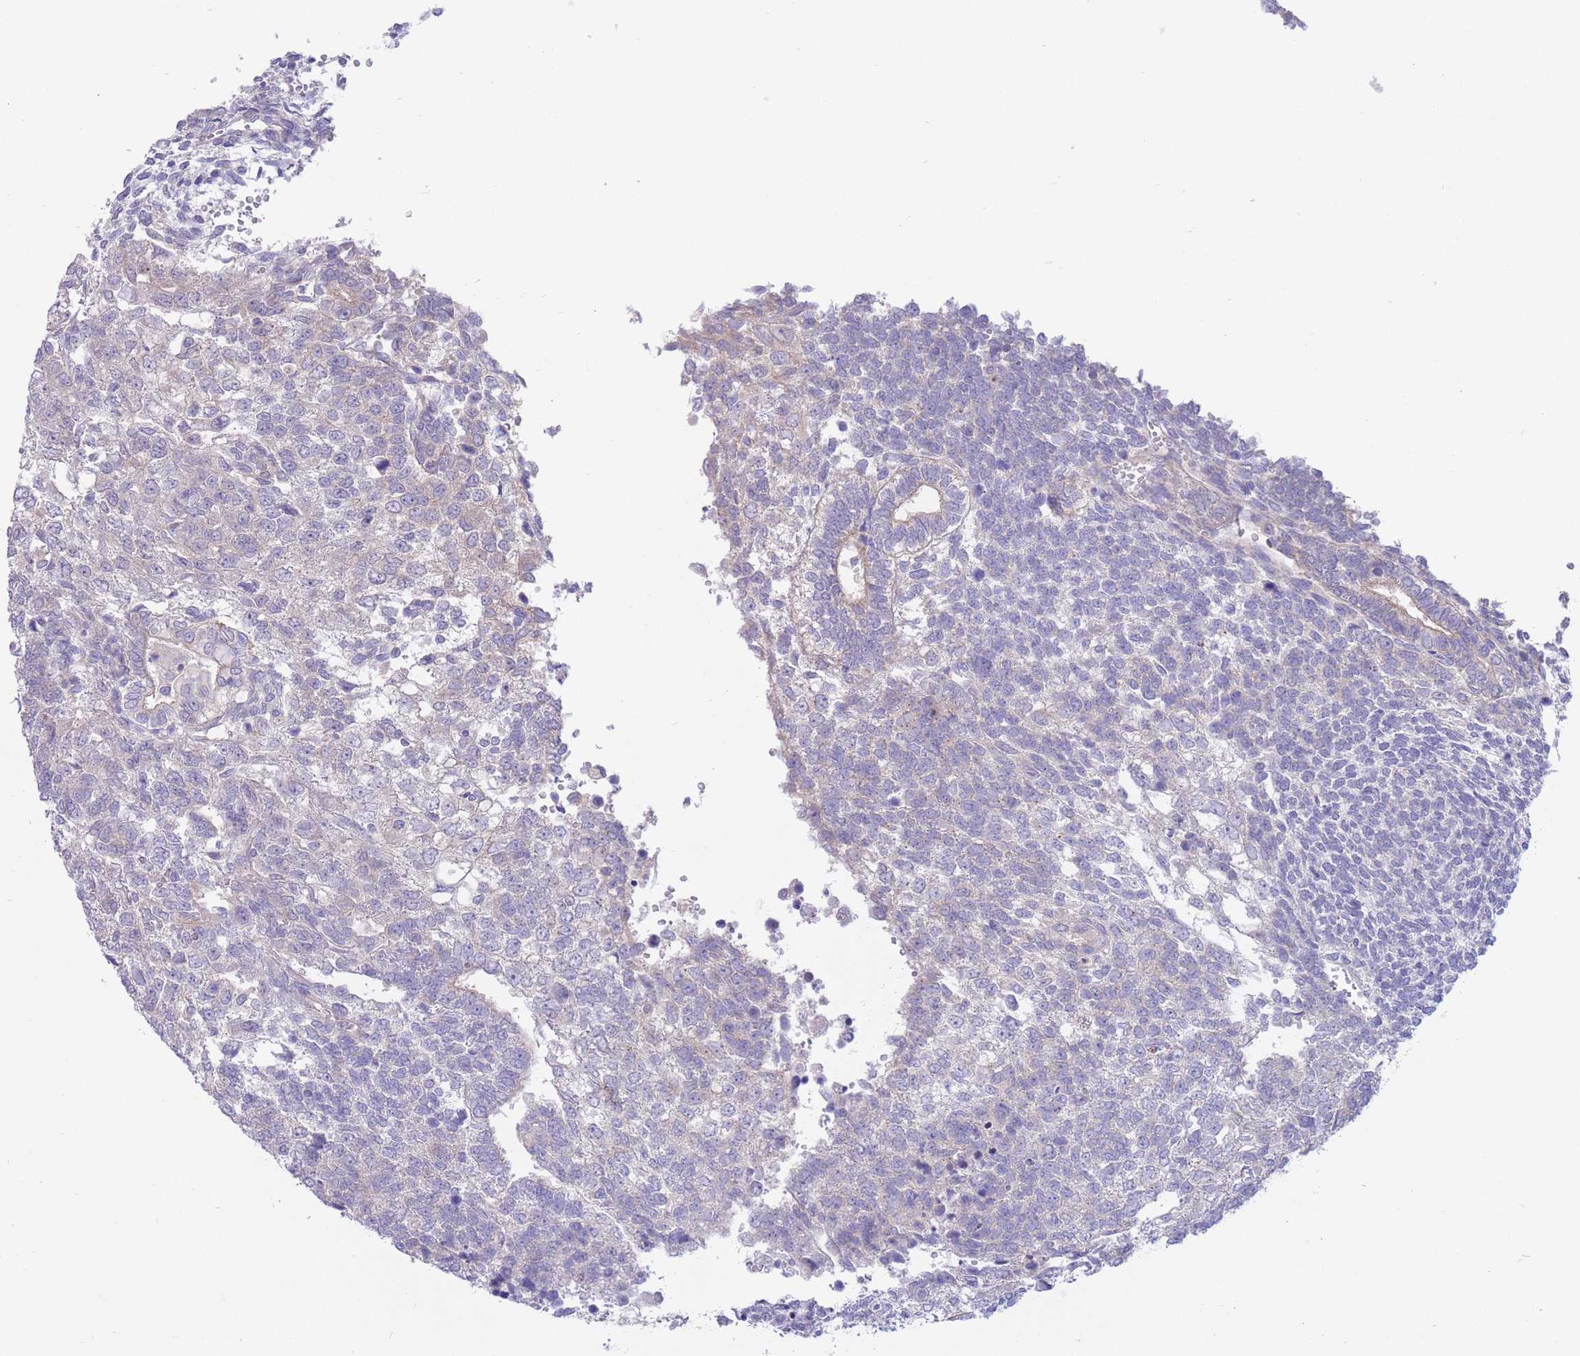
{"staining": {"intensity": "negative", "quantity": "none", "location": "none"}, "tissue": "testis cancer", "cell_type": "Tumor cells", "image_type": "cancer", "snomed": [{"axis": "morphology", "description": "Carcinoma, Embryonal, NOS"}, {"axis": "topography", "description": "Testis"}], "caption": "The micrograph displays no significant staining in tumor cells of embryonal carcinoma (testis).", "gene": "ALS2CL", "patient": {"sex": "male", "age": 23}}